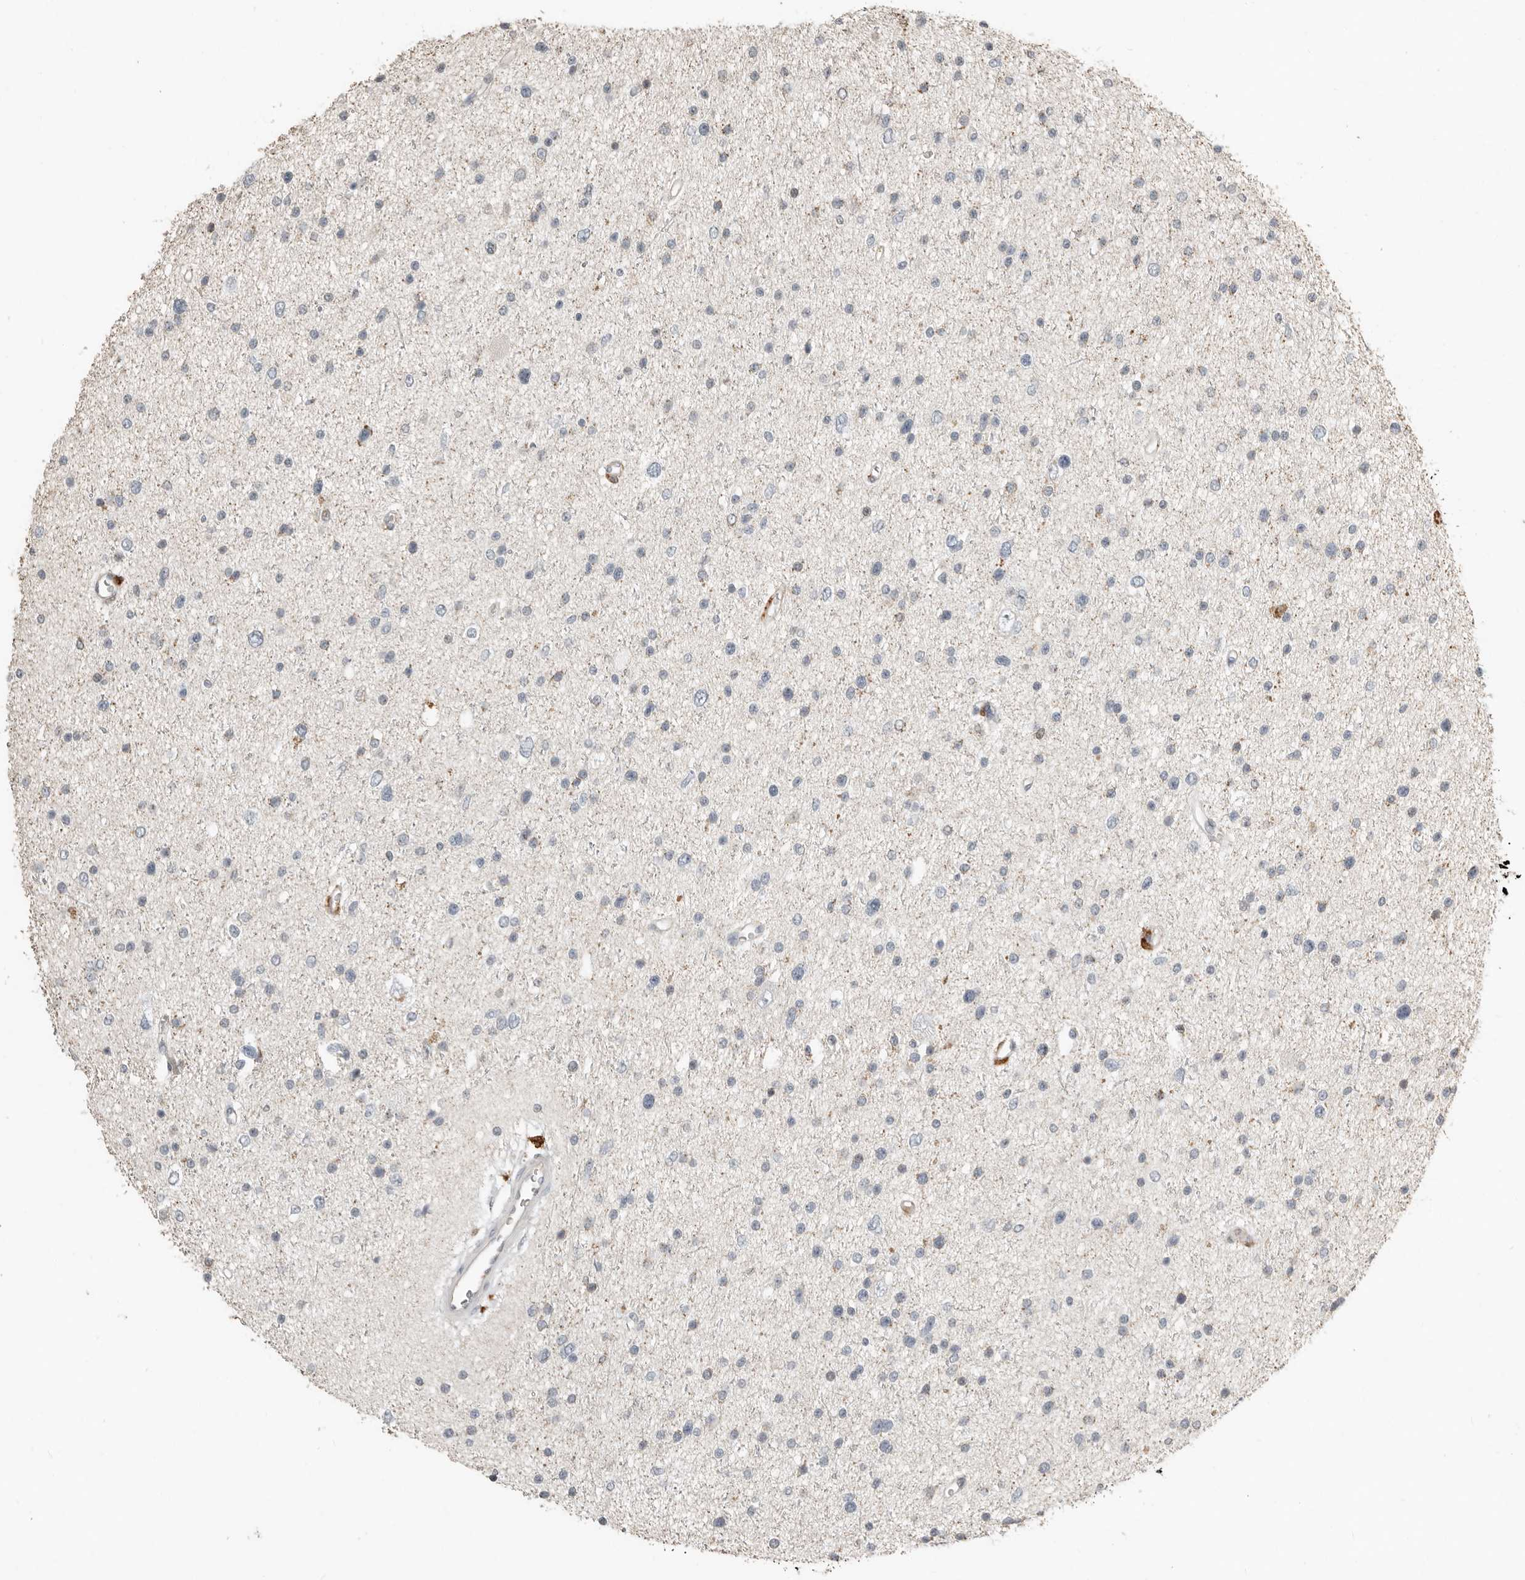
{"staining": {"intensity": "negative", "quantity": "none", "location": "none"}, "tissue": "glioma", "cell_type": "Tumor cells", "image_type": "cancer", "snomed": [{"axis": "morphology", "description": "Glioma, malignant, Low grade"}, {"axis": "topography", "description": "Brain"}], "caption": "Histopathology image shows no significant protein positivity in tumor cells of glioma. Nuclei are stained in blue.", "gene": "KLHL38", "patient": {"sex": "female", "age": 37}}